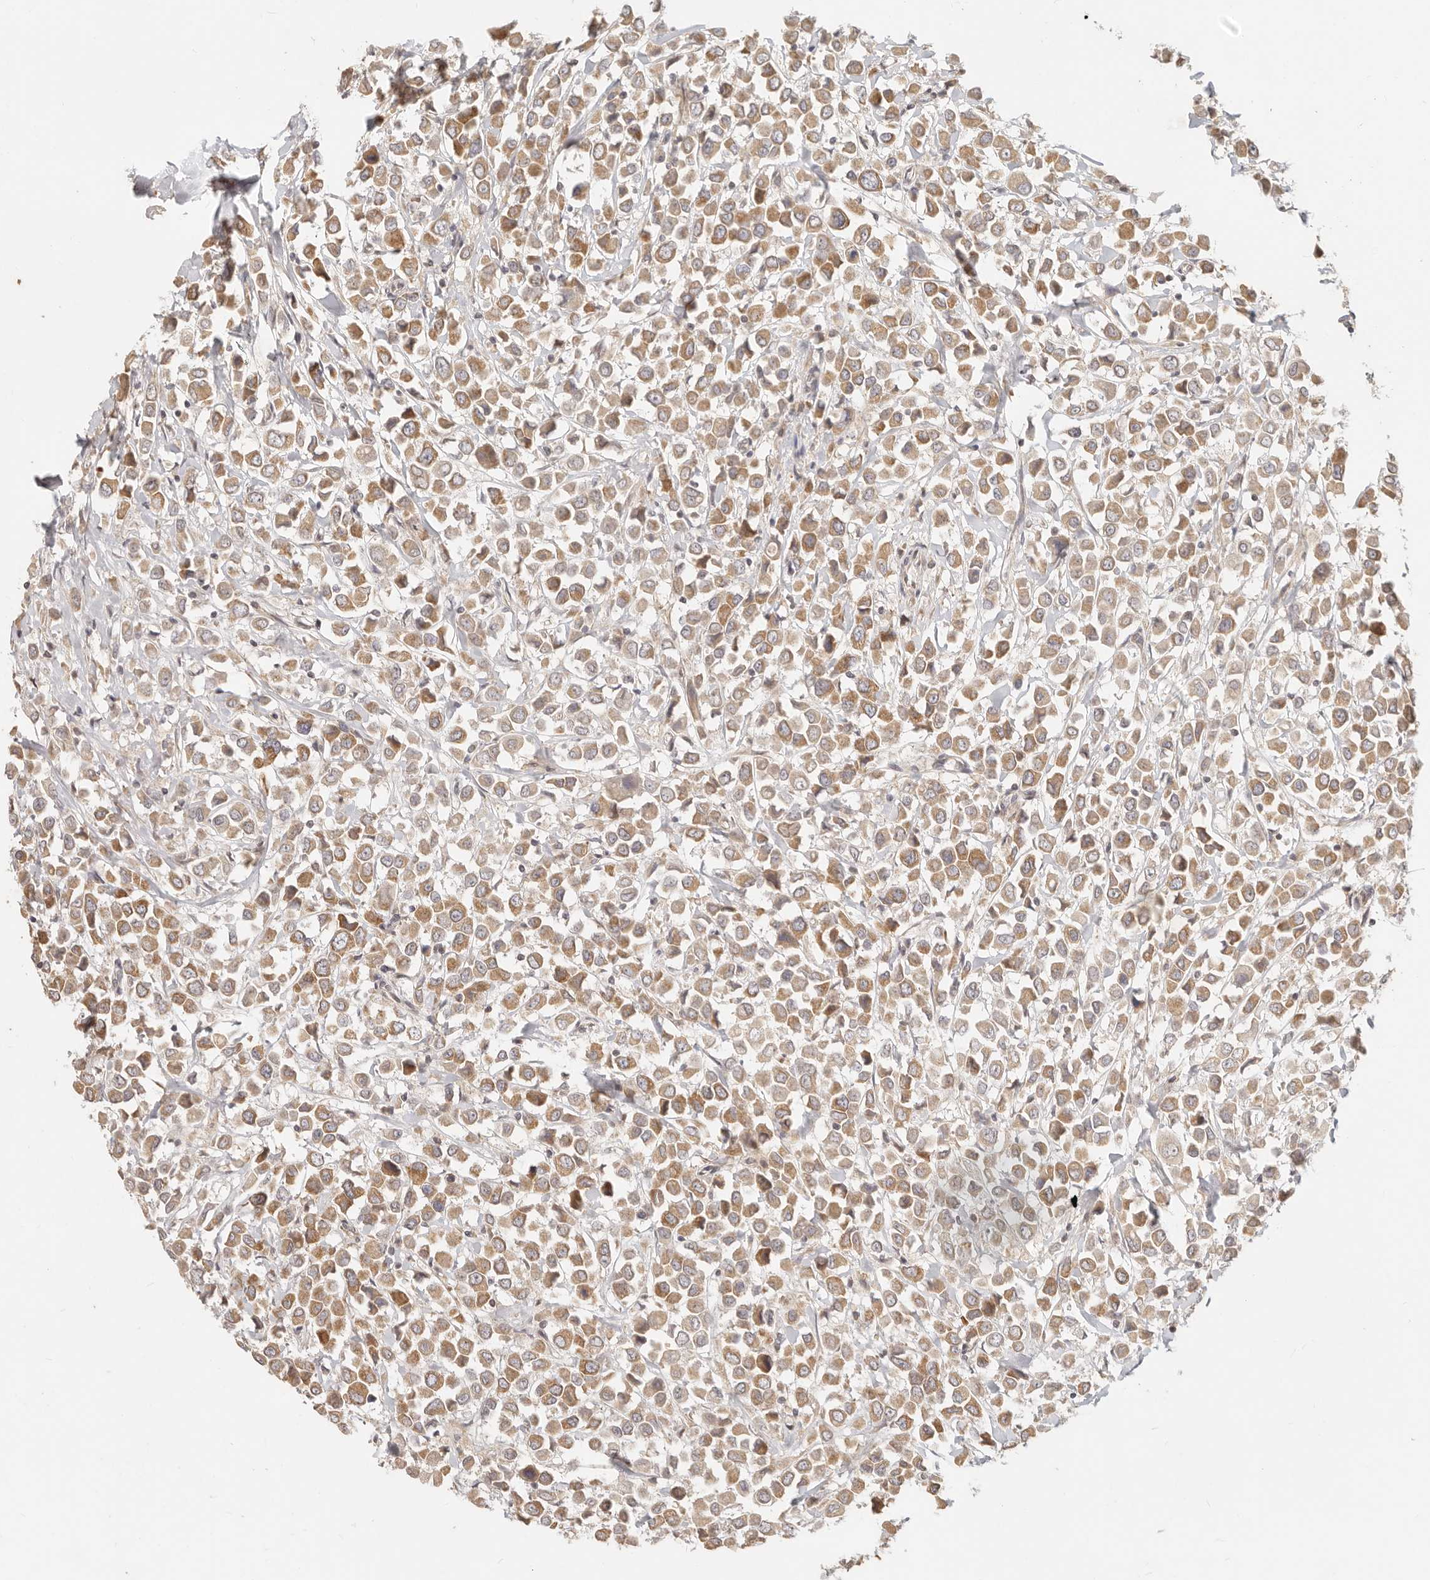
{"staining": {"intensity": "moderate", "quantity": ">75%", "location": "cytoplasmic/membranous"}, "tissue": "breast cancer", "cell_type": "Tumor cells", "image_type": "cancer", "snomed": [{"axis": "morphology", "description": "Duct carcinoma"}, {"axis": "topography", "description": "Breast"}], "caption": "Moderate cytoplasmic/membranous positivity is present in approximately >75% of tumor cells in invasive ductal carcinoma (breast).", "gene": "TIMM17A", "patient": {"sex": "female", "age": 61}}